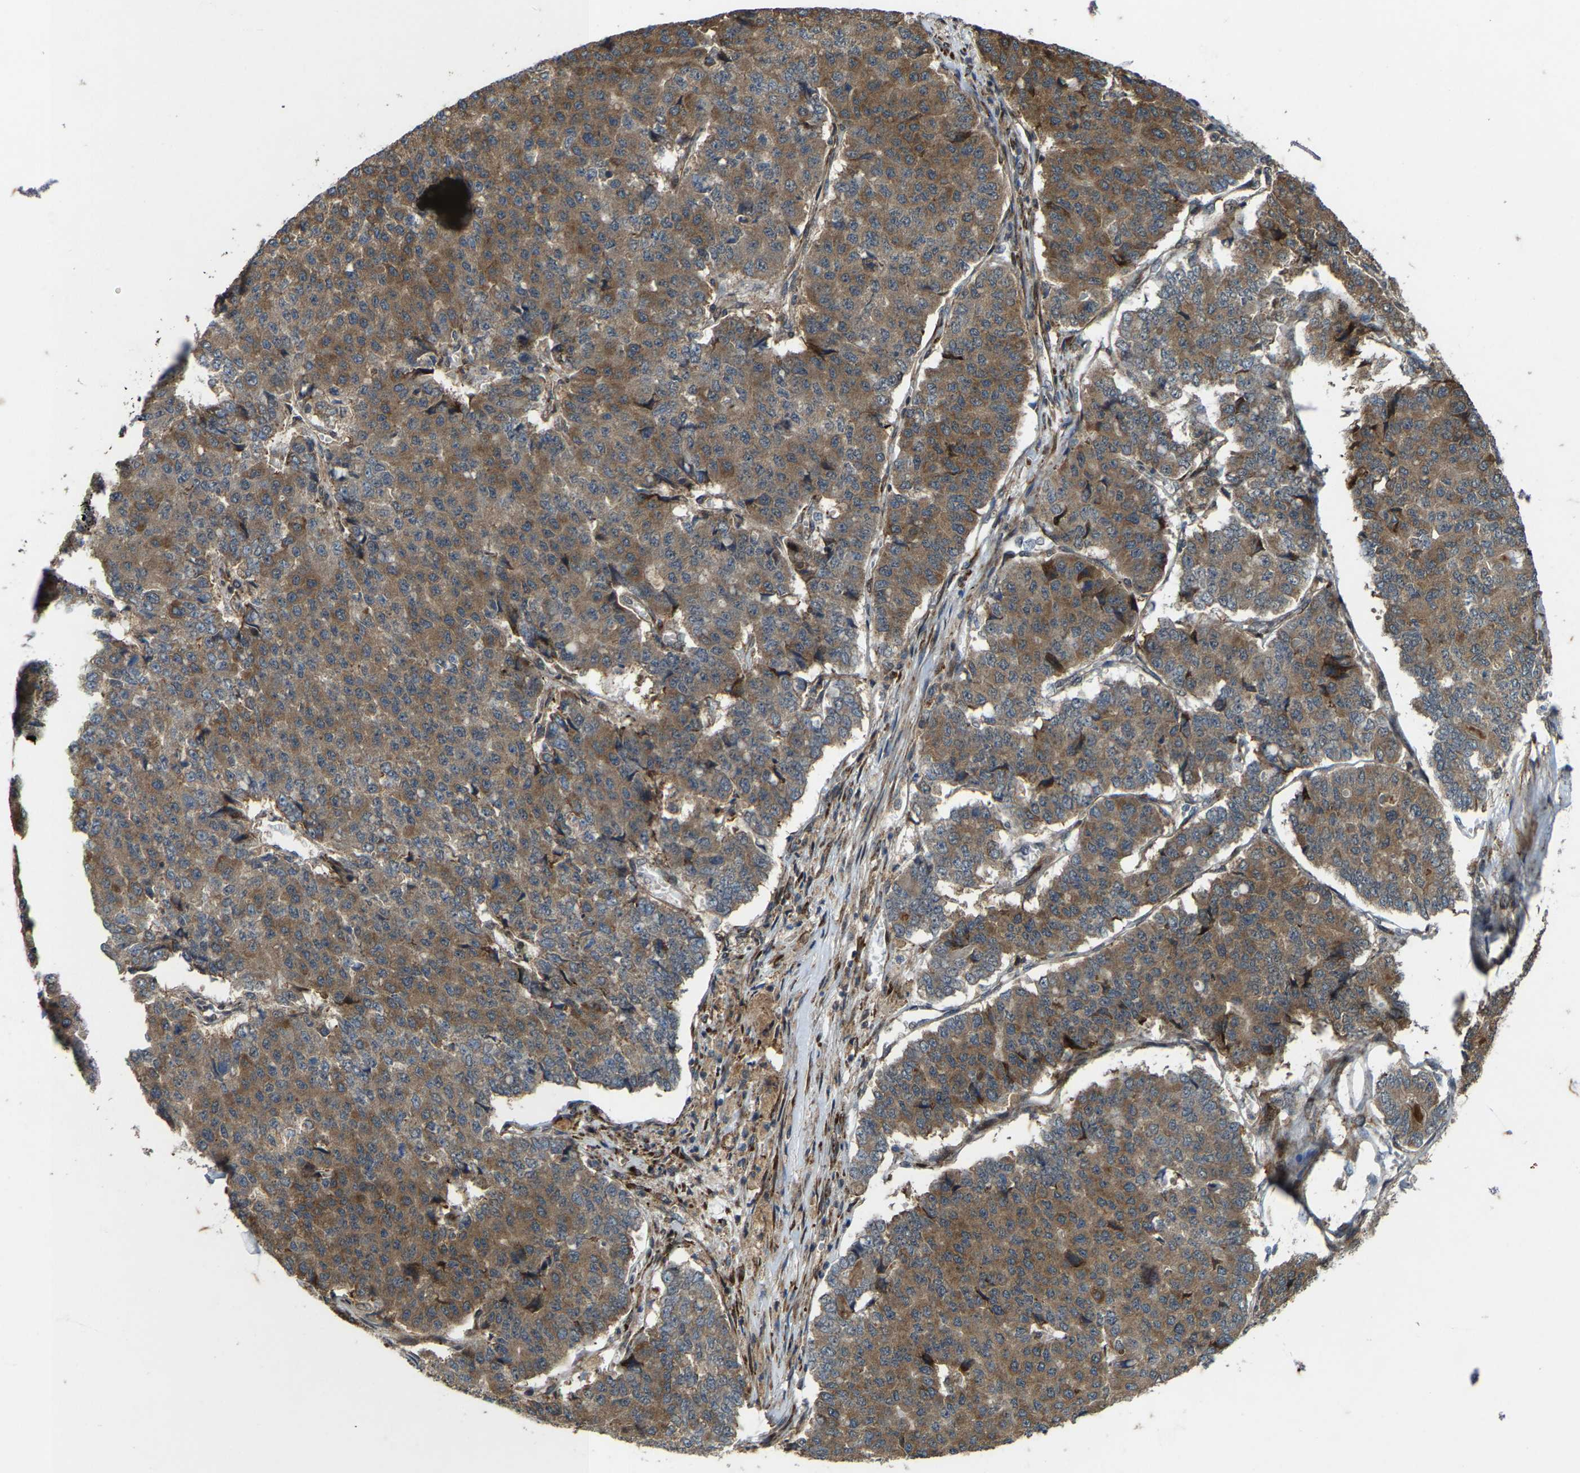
{"staining": {"intensity": "moderate", "quantity": ">75%", "location": "cytoplasmic/membranous"}, "tissue": "pancreatic cancer", "cell_type": "Tumor cells", "image_type": "cancer", "snomed": [{"axis": "morphology", "description": "Adenocarcinoma, NOS"}, {"axis": "topography", "description": "Pancreas"}], "caption": "A medium amount of moderate cytoplasmic/membranous expression is appreciated in about >75% of tumor cells in pancreatic adenocarcinoma tissue.", "gene": "LRRC72", "patient": {"sex": "male", "age": 50}}